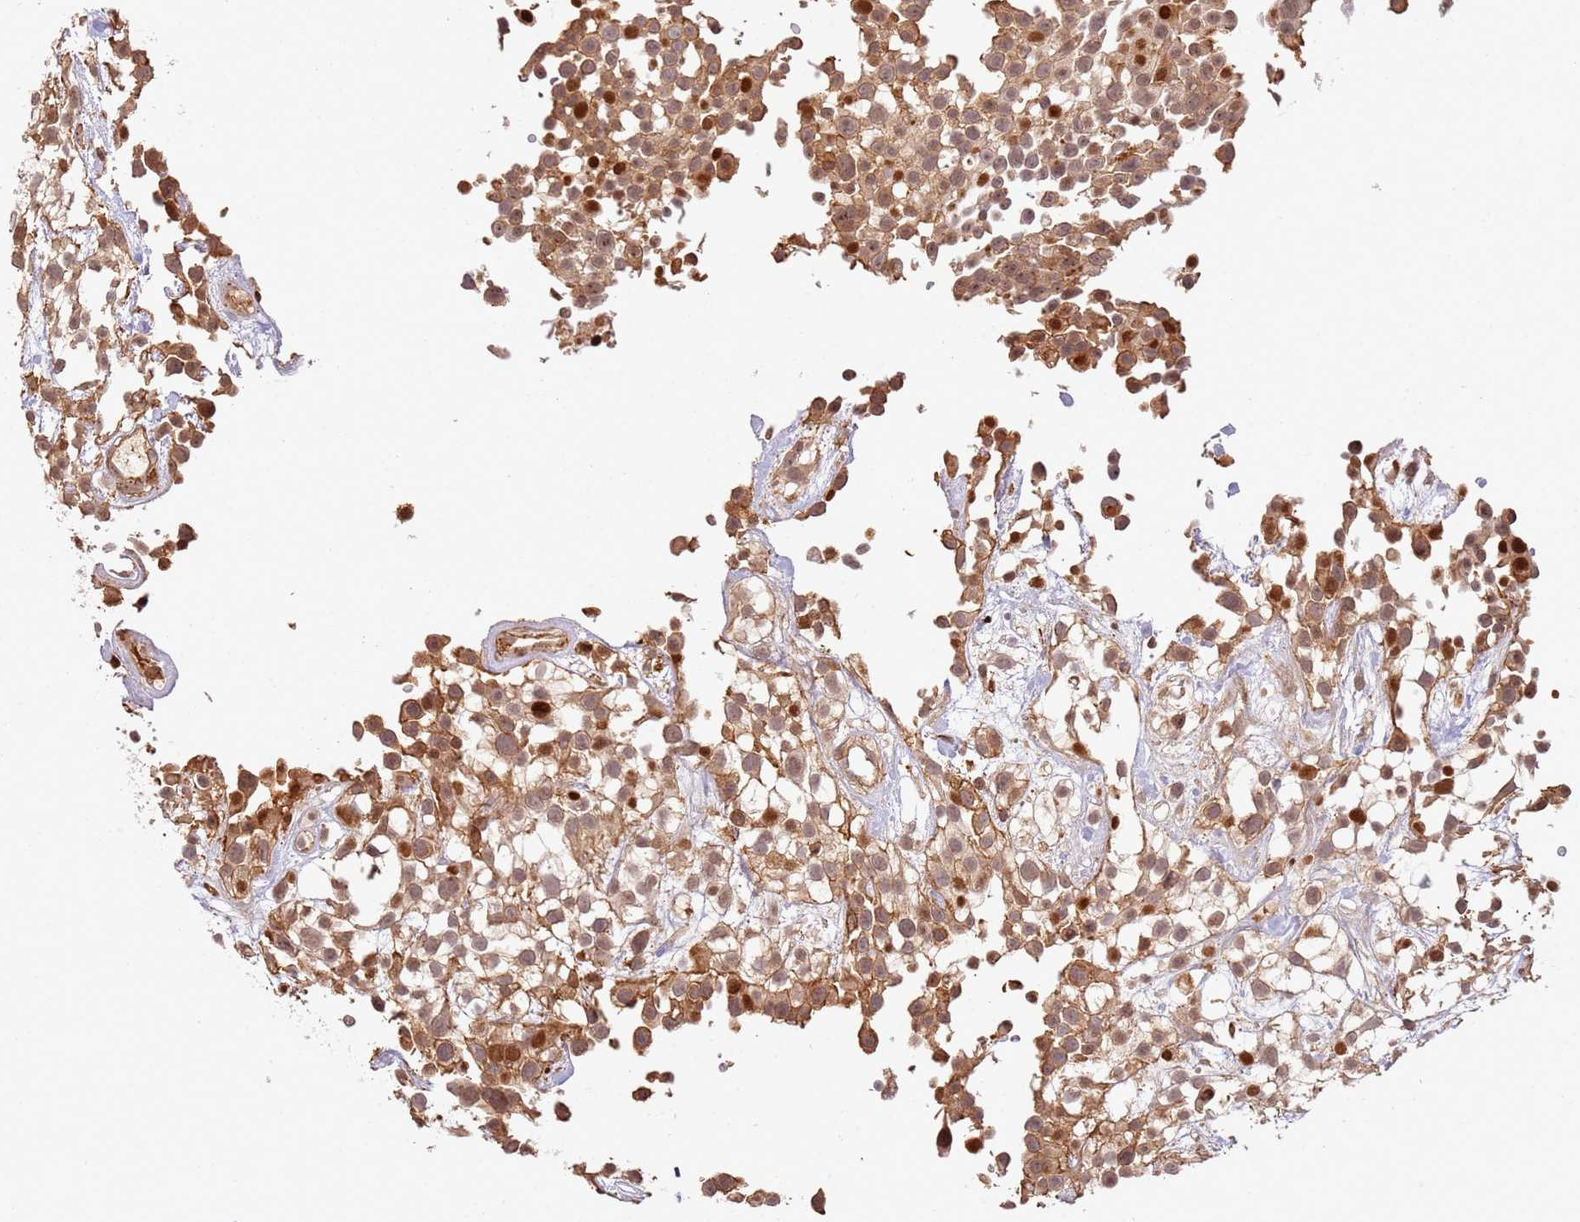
{"staining": {"intensity": "moderate", "quantity": ">75%", "location": "cytoplasmic/membranous,nuclear"}, "tissue": "urothelial cancer", "cell_type": "Tumor cells", "image_type": "cancer", "snomed": [{"axis": "morphology", "description": "Urothelial carcinoma, High grade"}, {"axis": "topography", "description": "Urinary bladder"}], "caption": "An IHC image of tumor tissue is shown. Protein staining in brown labels moderate cytoplasmic/membranous and nuclear positivity in urothelial cancer within tumor cells.", "gene": "TMEM233", "patient": {"sex": "male", "age": 56}}